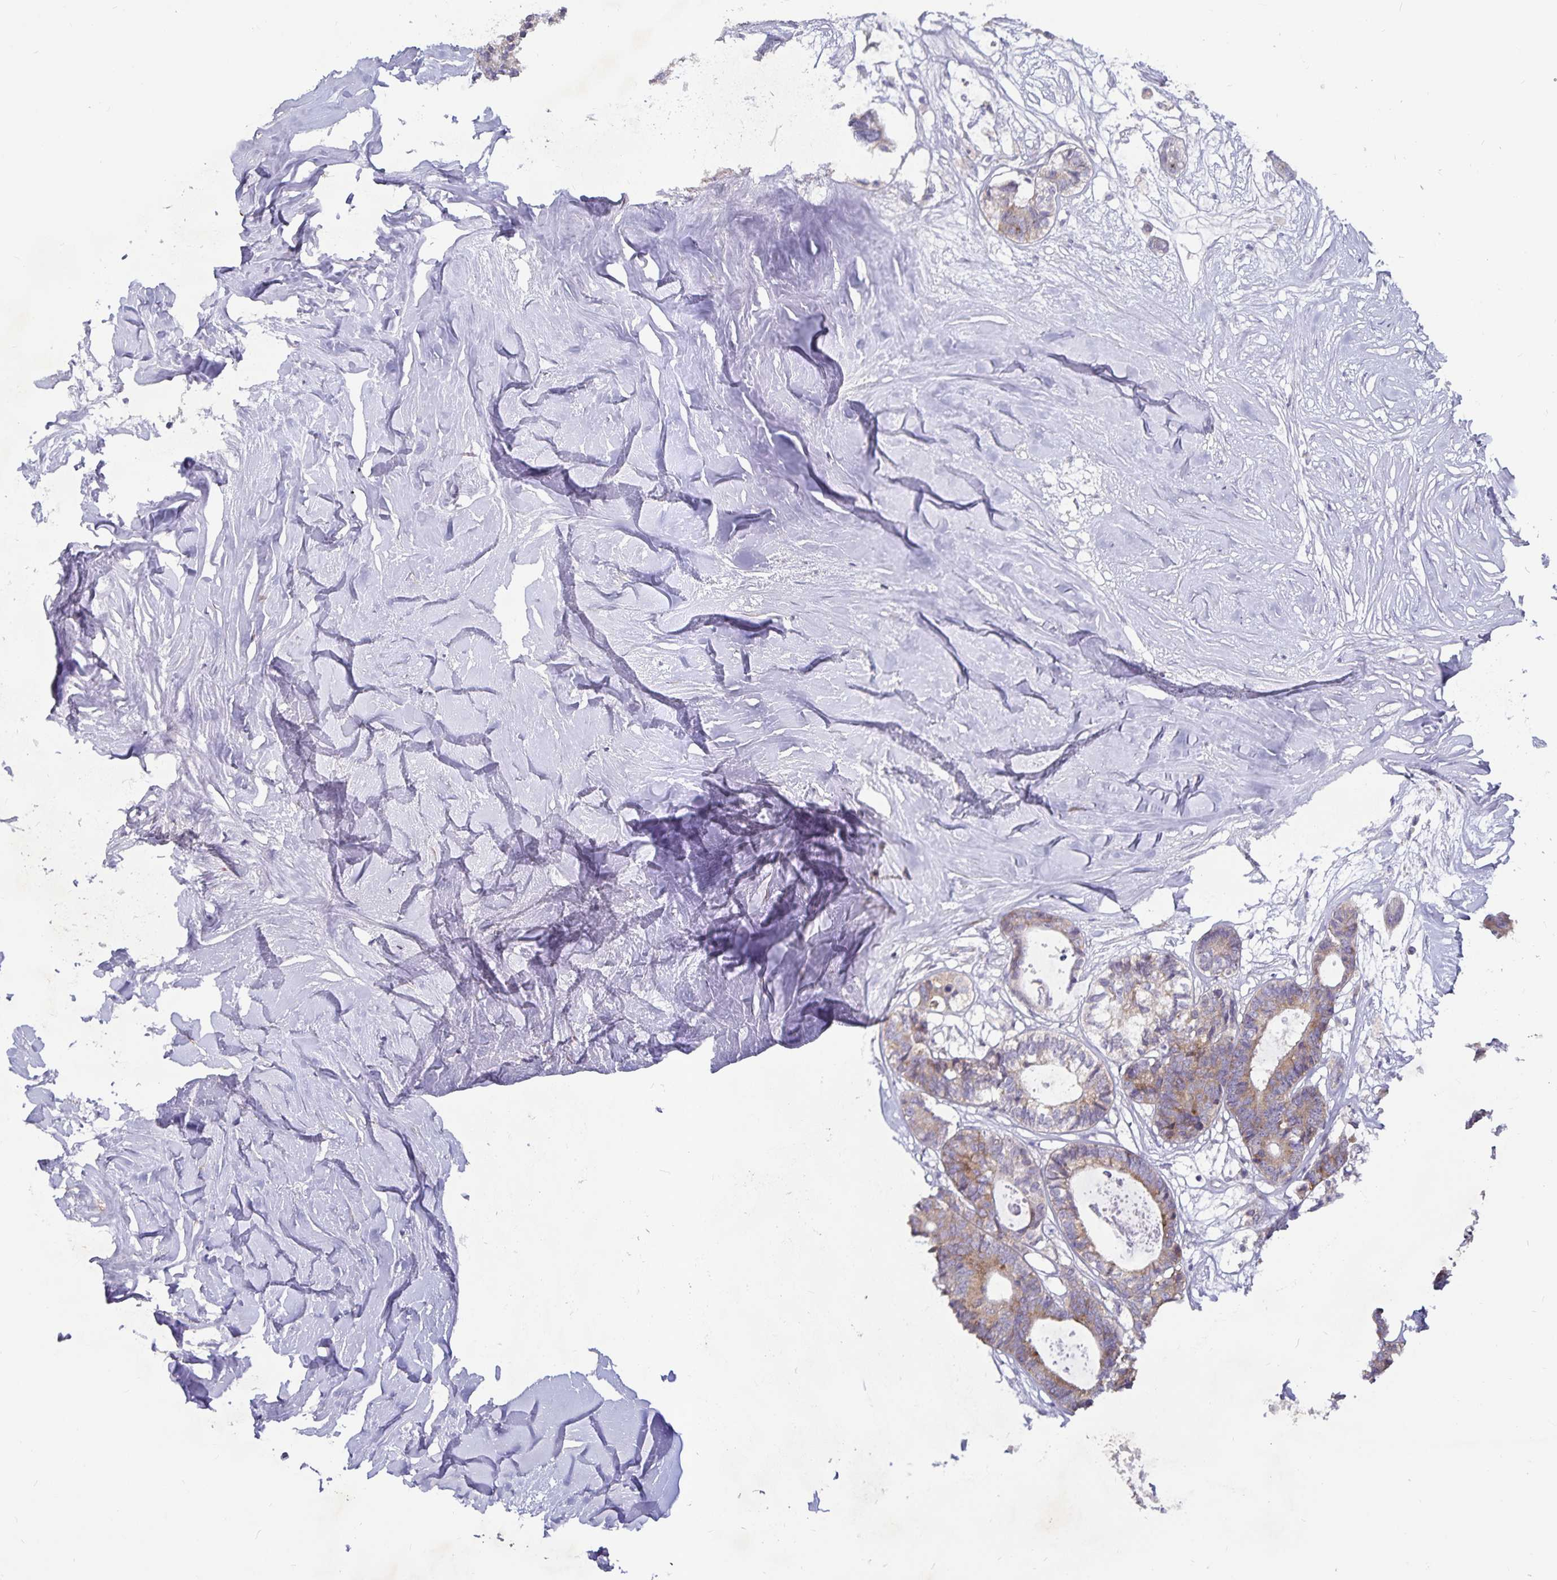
{"staining": {"intensity": "moderate", "quantity": "25%-75%", "location": "cytoplasmic/membranous"}, "tissue": "colorectal cancer", "cell_type": "Tumor cells", "image_type": "cancer", "snomed": [{"axis": "morphology", "description": "Adenocarcinoma, NOS"}, {"axis": "topography", "description": "Colon"}, {"axis": "topography", "description": "Rectum"}], "caption": "There is medium levels of moderate cytoplasmic/membranous staining in tumor cells of colorectal adenocarcinoma, as demonstrated by immunohistochemical staining (brown color).", "gene": "FAM120A", "patient": {"sex": "male", "age": 57}}